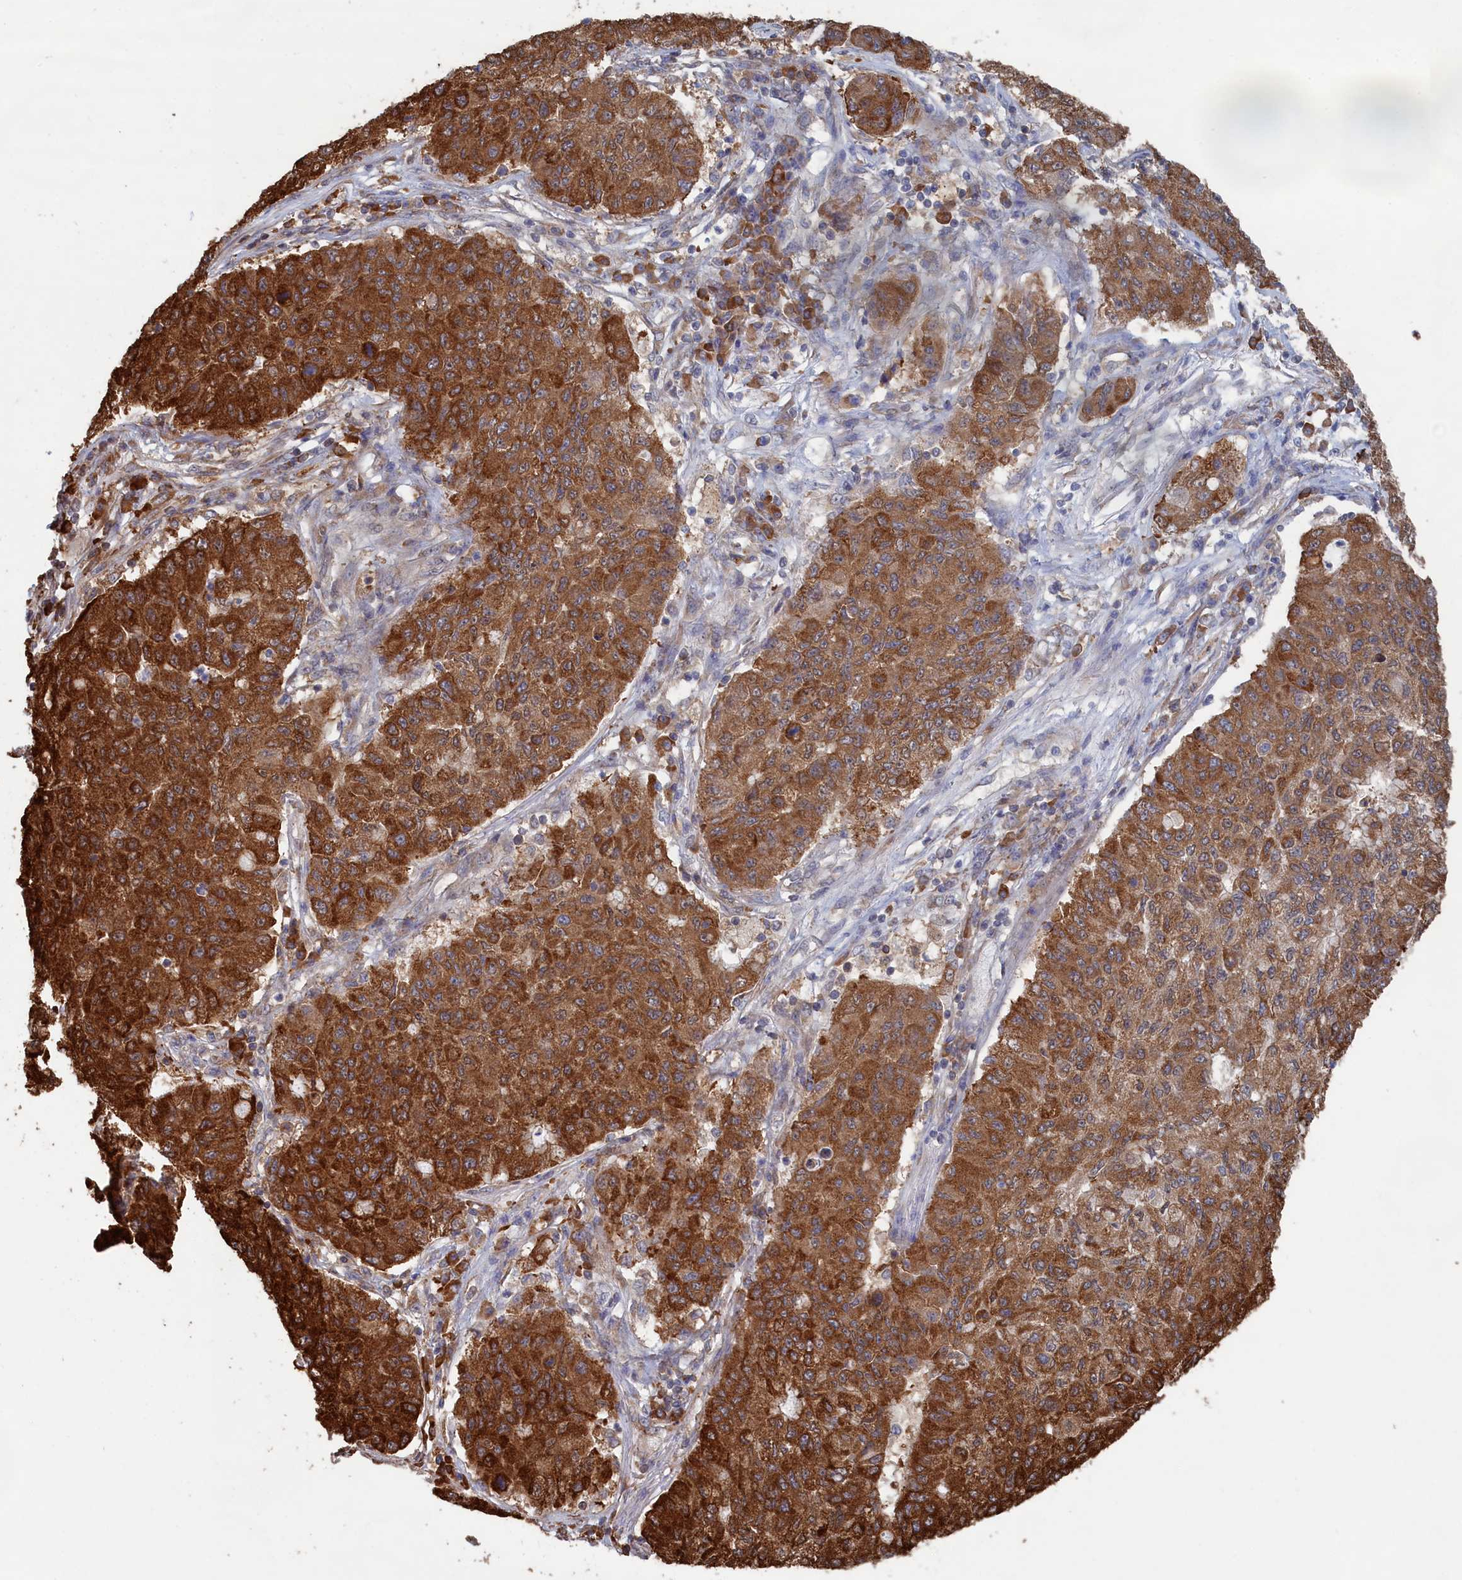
{"staining": {"intensity": "strong", "quantity": ">75%", "location": "cytoplasmic/membranous"}, "tissue": "lung cancer", "cell_type": "Tumor cells", "image_type": "cancer", "snomed": [{"axis": "morphology", "description": "Squamous cell carcinoma, NOS"}, {"axis": "topography", "description": "Lung"}], "caption": "Lung cancer (squamous cell carcinoma) stained with DAB immunohistochemistry displays high levels of strong cytoplasmic/membranous staining in about >75% of tumor cells.", "gene": "BPIFB6", "patient": {"sex": "male", "age": 74}}